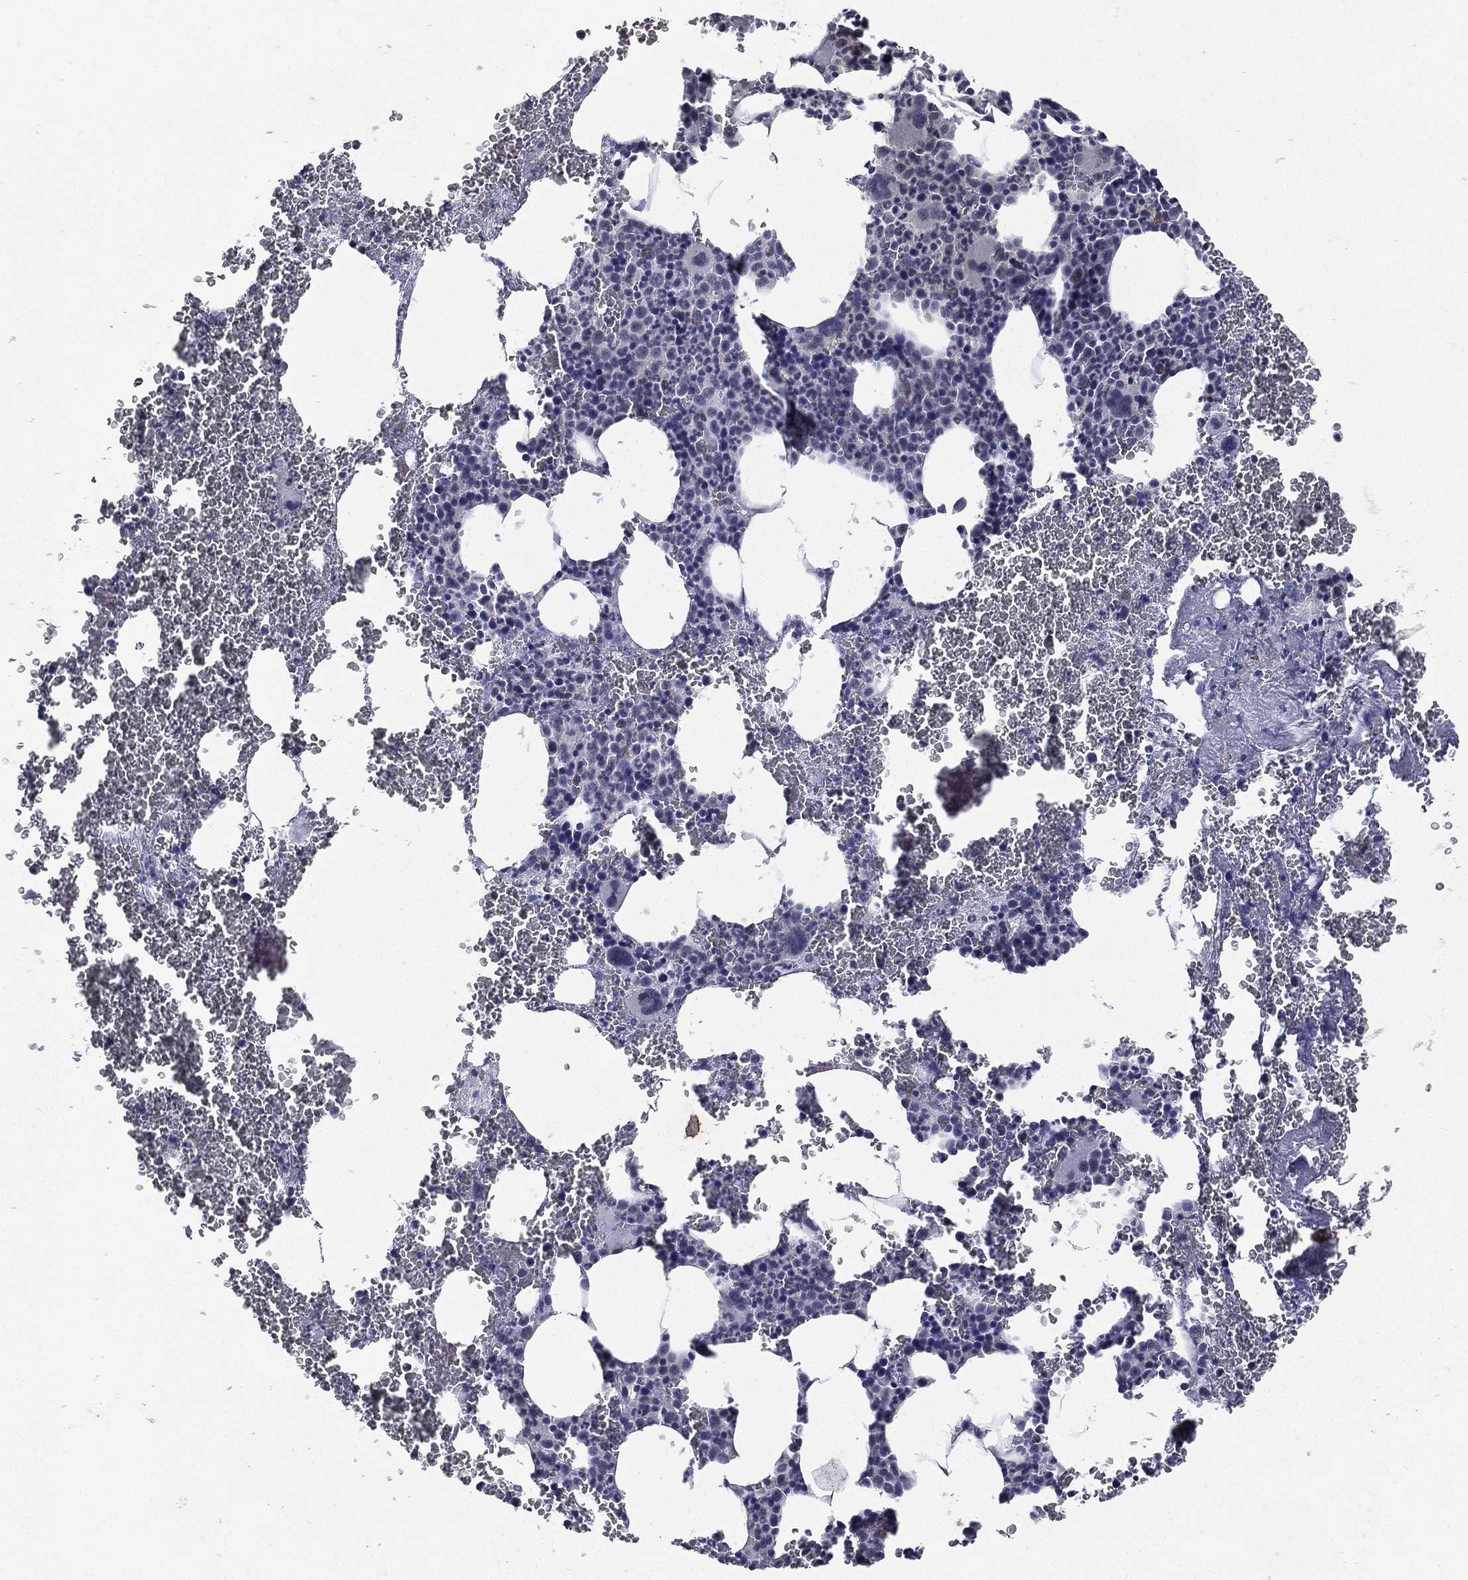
{"staining": {"intensity": "negative", "quantity": "none", "location": "none"}, "tissue": "bone marrow", "cell_type": "Hematopoietic cells", "image_type": "normal", "snomed": [{"axis": "morphology", "description": "Normal tissue, NOS"}, {"axis": "topography", "description": "Bone marrow"}], "caption": "This image is of normal bone marrow stained with immunohistochemistry to label a protein in brown with the nuclei are counter-stained blue. There is no staining in hematopoietic cells. Nuclei are stained in blue.", "gene": "IFT27", "patient": {"sex": "male", "age": 91}}